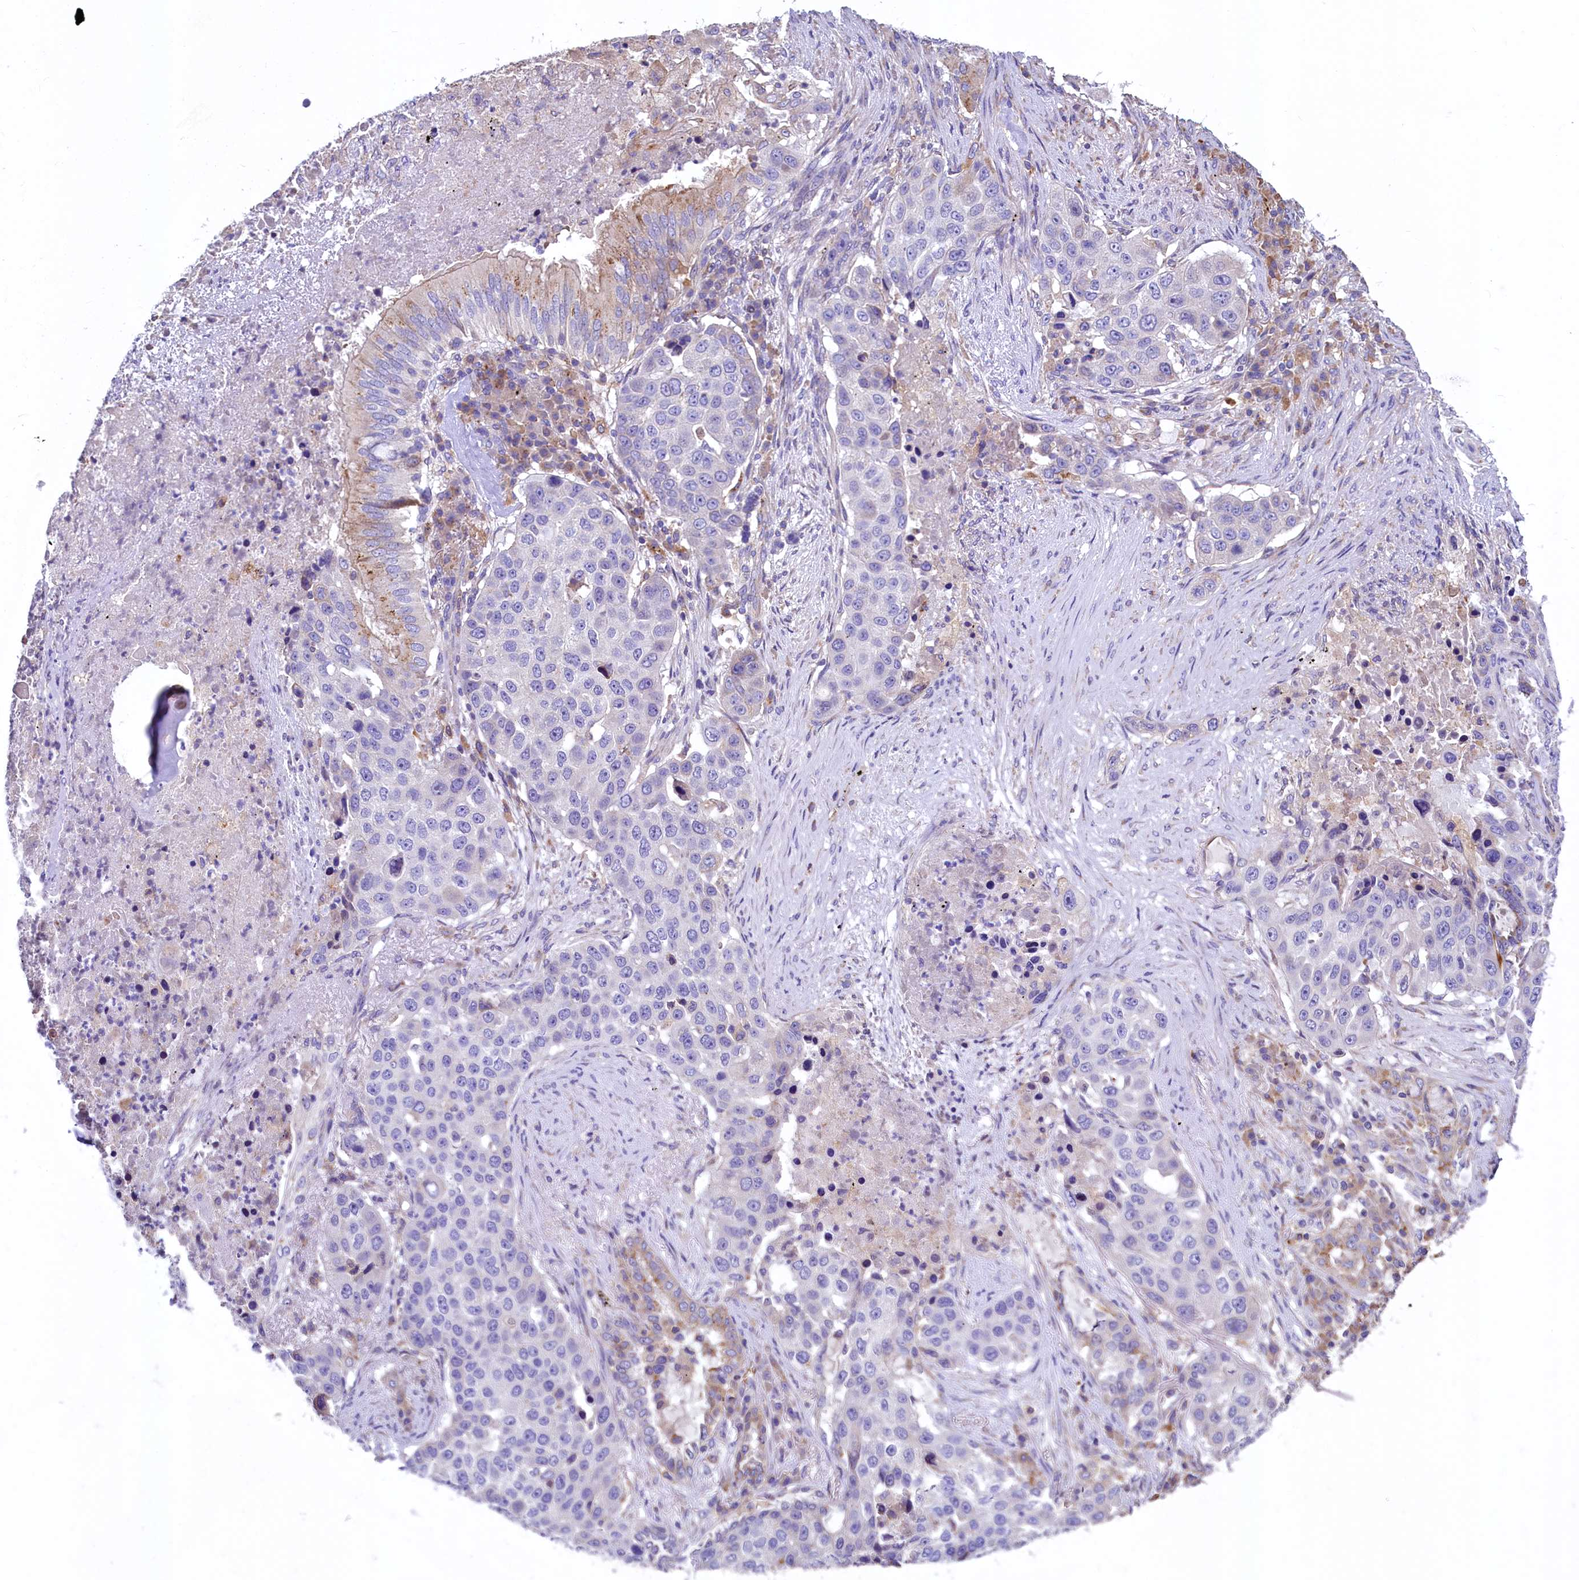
{"staining": {"intensity": "negative", "quantity": "none", "location": "none"}, "tissue": "lung cancer", "cell_type": "Tumor cells", "image_type": "cancer", "snomed": [{"axis": "morphology", "description": "Squamous cell carcinoma, NOS"}, {"axis": "topography", "description": "Lung"}], "caption": "Histopathology image shows no significant protein expression in tumor cells of lung squamous cell carcinoma.", "gene": "HPS6", "patient": {"sex": "female", "age": 63}}